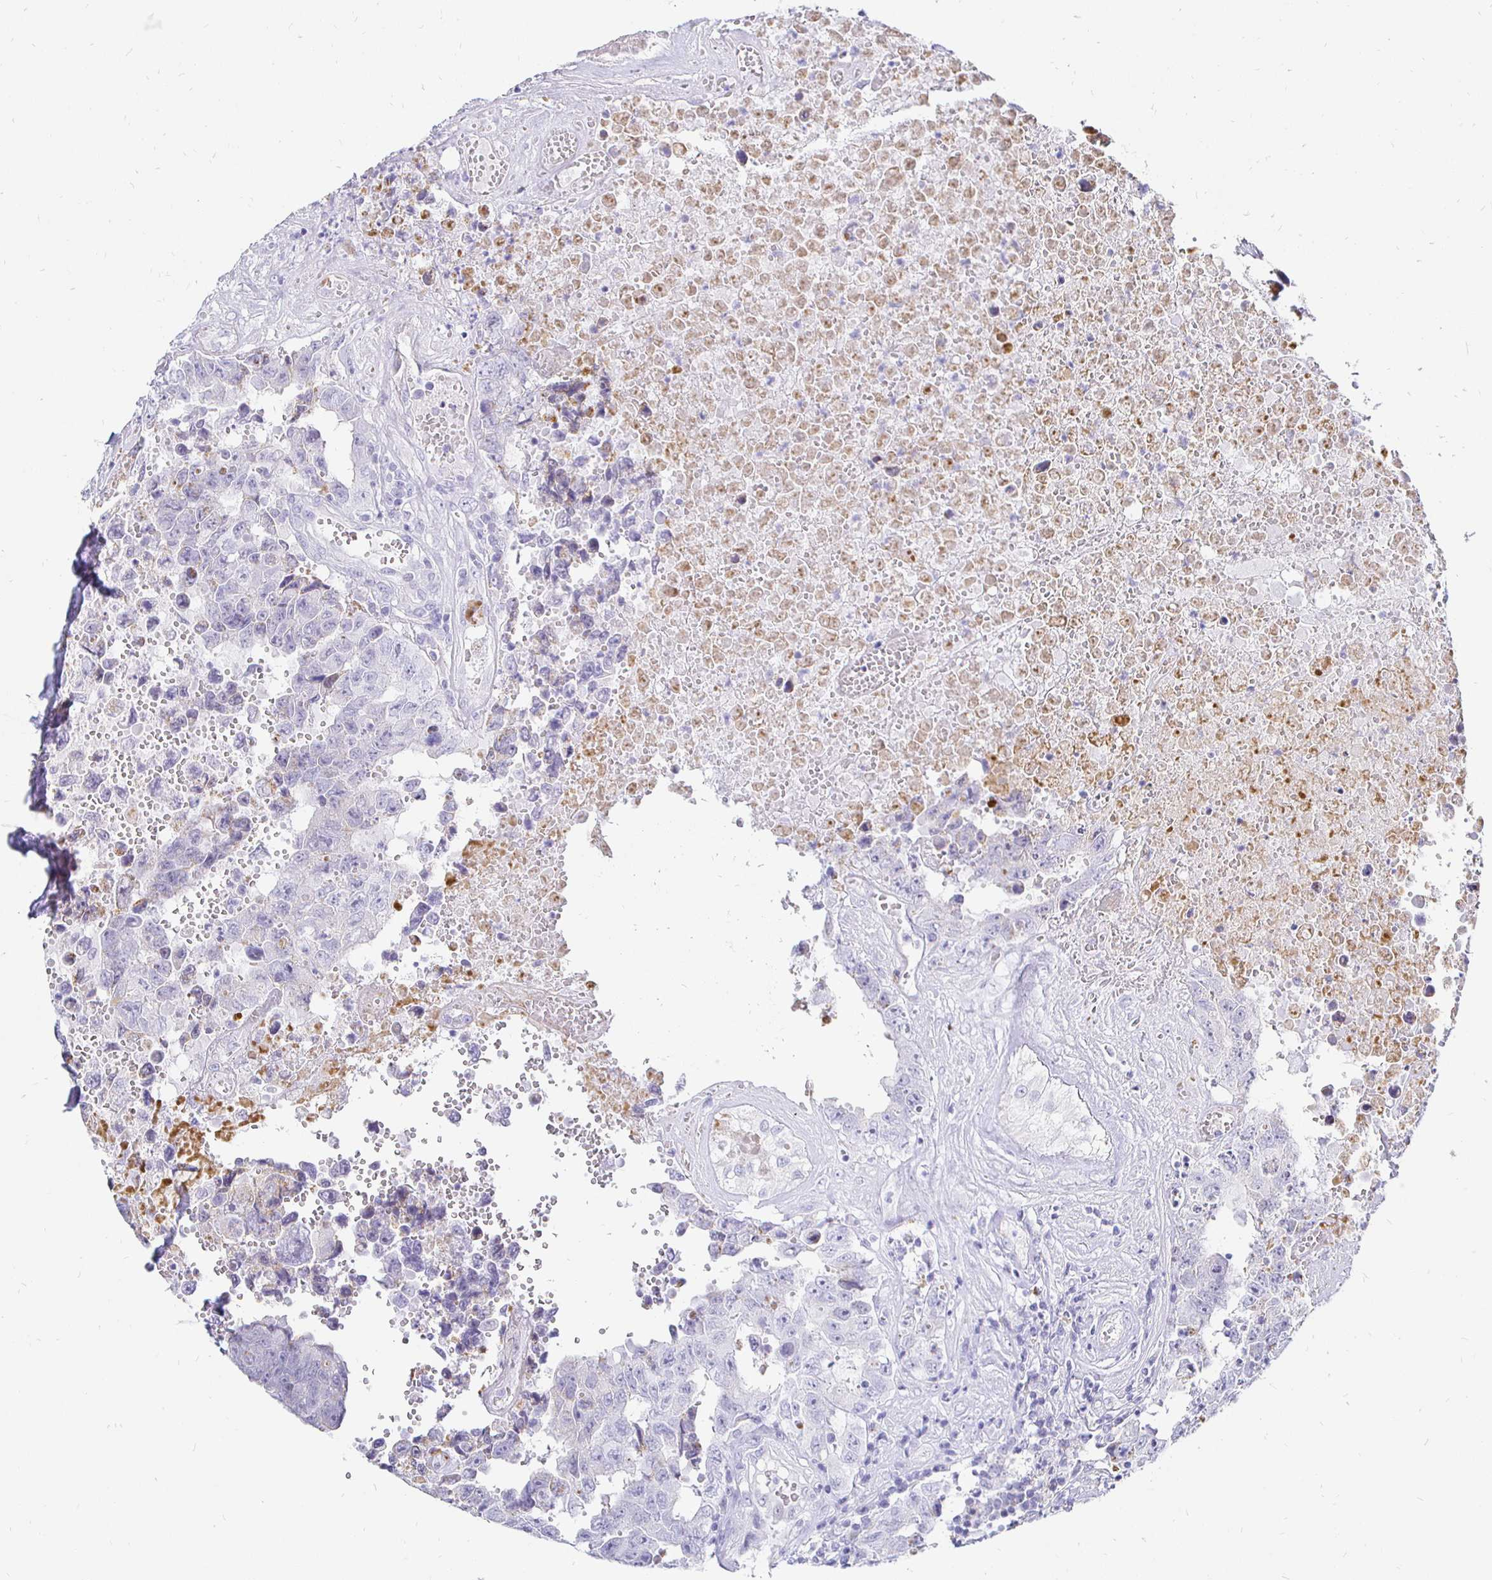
{"staining": {"intensity": "negative", "quantity": "none", "location": "none"}, "tissue": "testis cancer", "cell_type": "Tumor cells", "image_type": "cancer", "snomed": [{"axis": "morphology", "description": "Normal tissue, NOS"}, {"axis": "morphology", "description": "Carcinoma, Embryonal, NOS"}, {"axis": "topography", "description": "Testis"}, {"axis": "topography", "description": "Epididymis"}], "caption": "Tumor cells are negative for brown protein staining in testis cancer (embryonal carcinoma).", "gene": "CR2", "patient": {"sex": "male", "age": 25}}